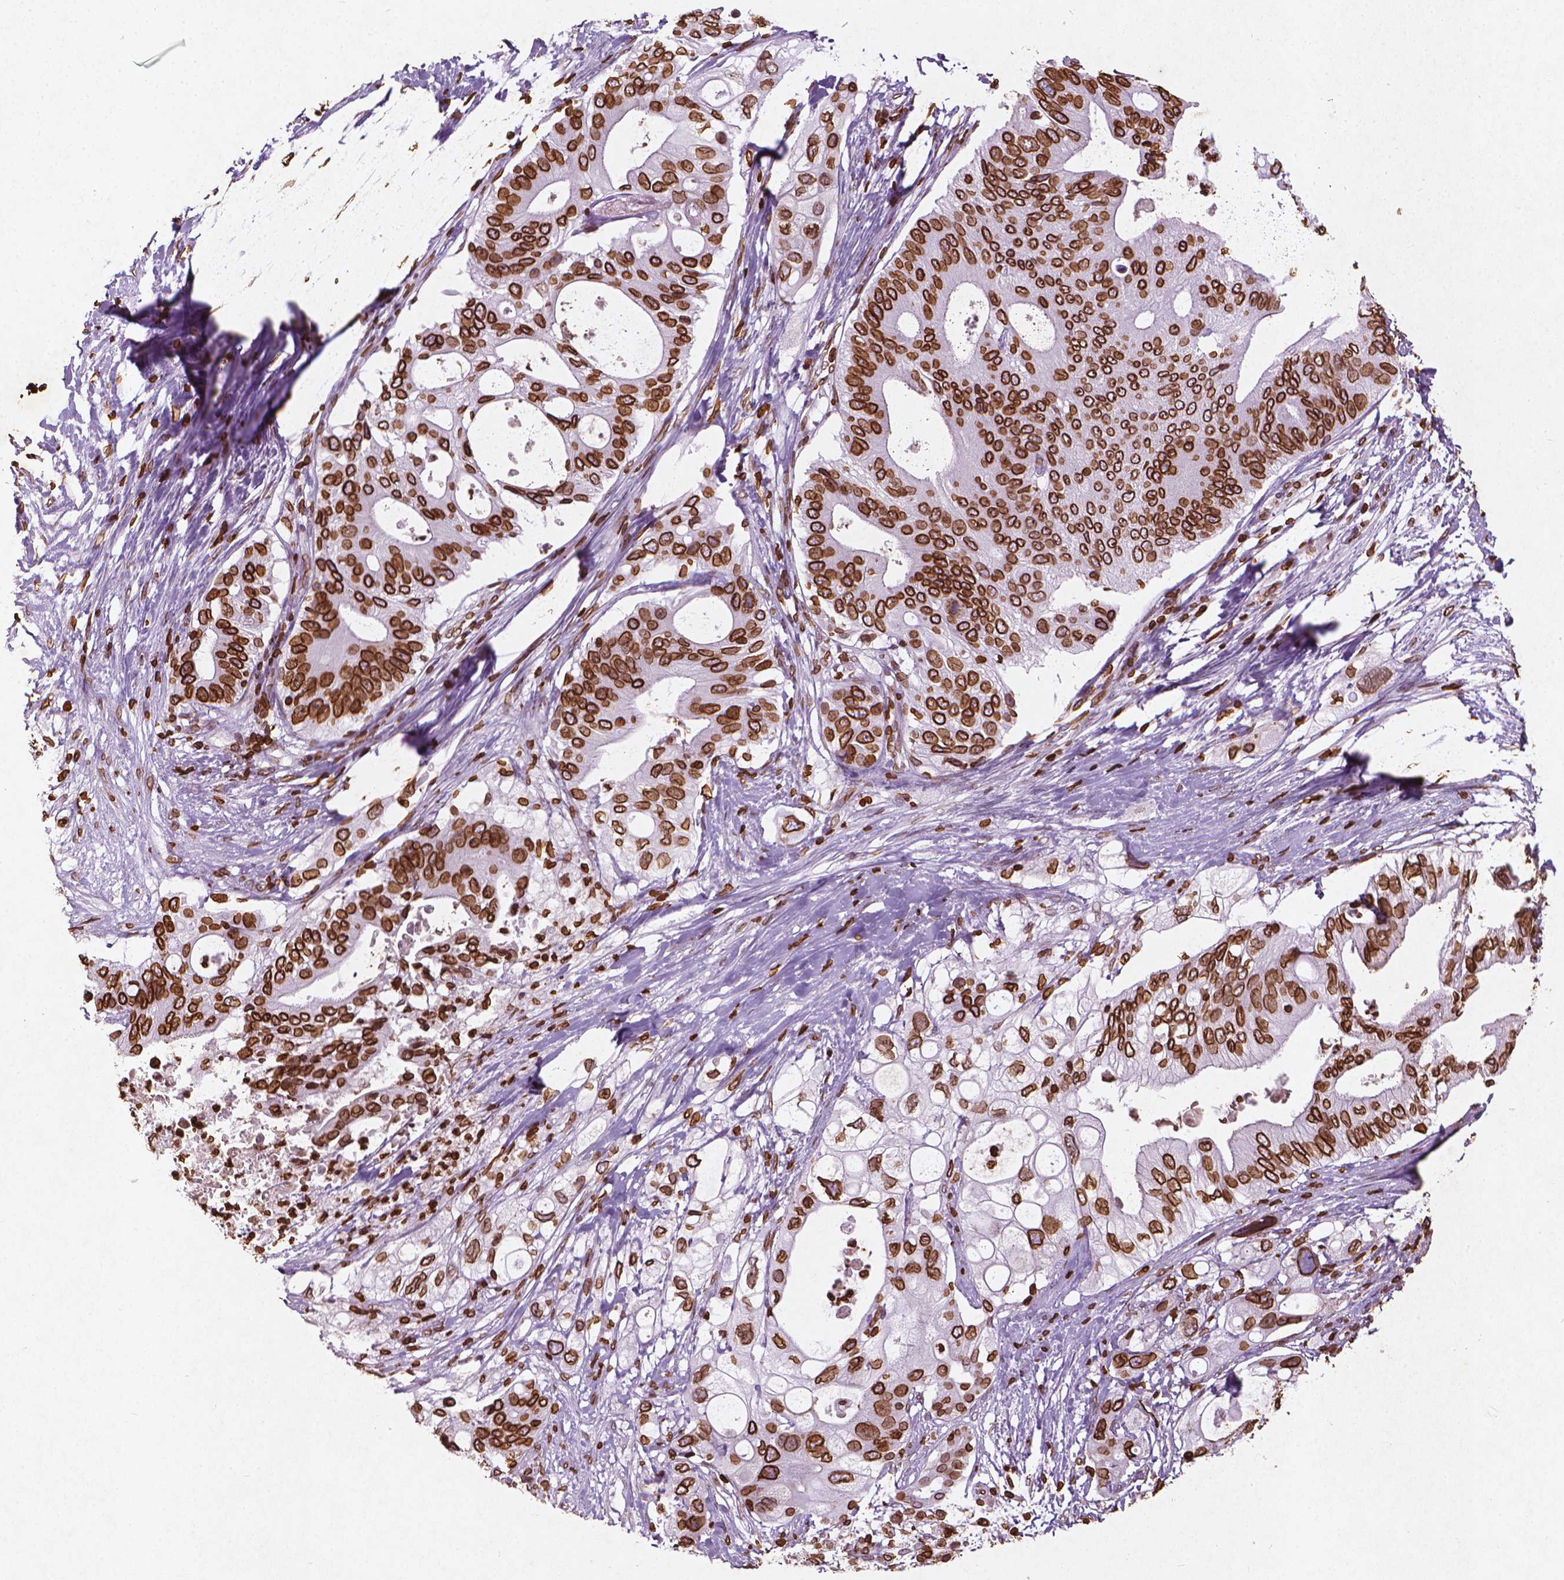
{"staining": {"intensity": "strong", "quantity": ">75%", "location": "cytoplasmic/membranous,nuclear"}, "tissue": "pancreatic cancer", "cell_type": "Tumor cells", "image_type": "cancer", "snomed": [{"axis": "morphology", "description": "Adenocarcinoma, NOS"}, {"axis": "topography", "description": "Pancreas"}], "caption": "A high amount of strong cytoplasmic/membranous and nuclear staining is present in about >75% of tumor cells in pancreatic cancer (adenocarcinoma) tissue.", "gene": "LMNB1", "patient": {"sex": "female", "age": 72}}